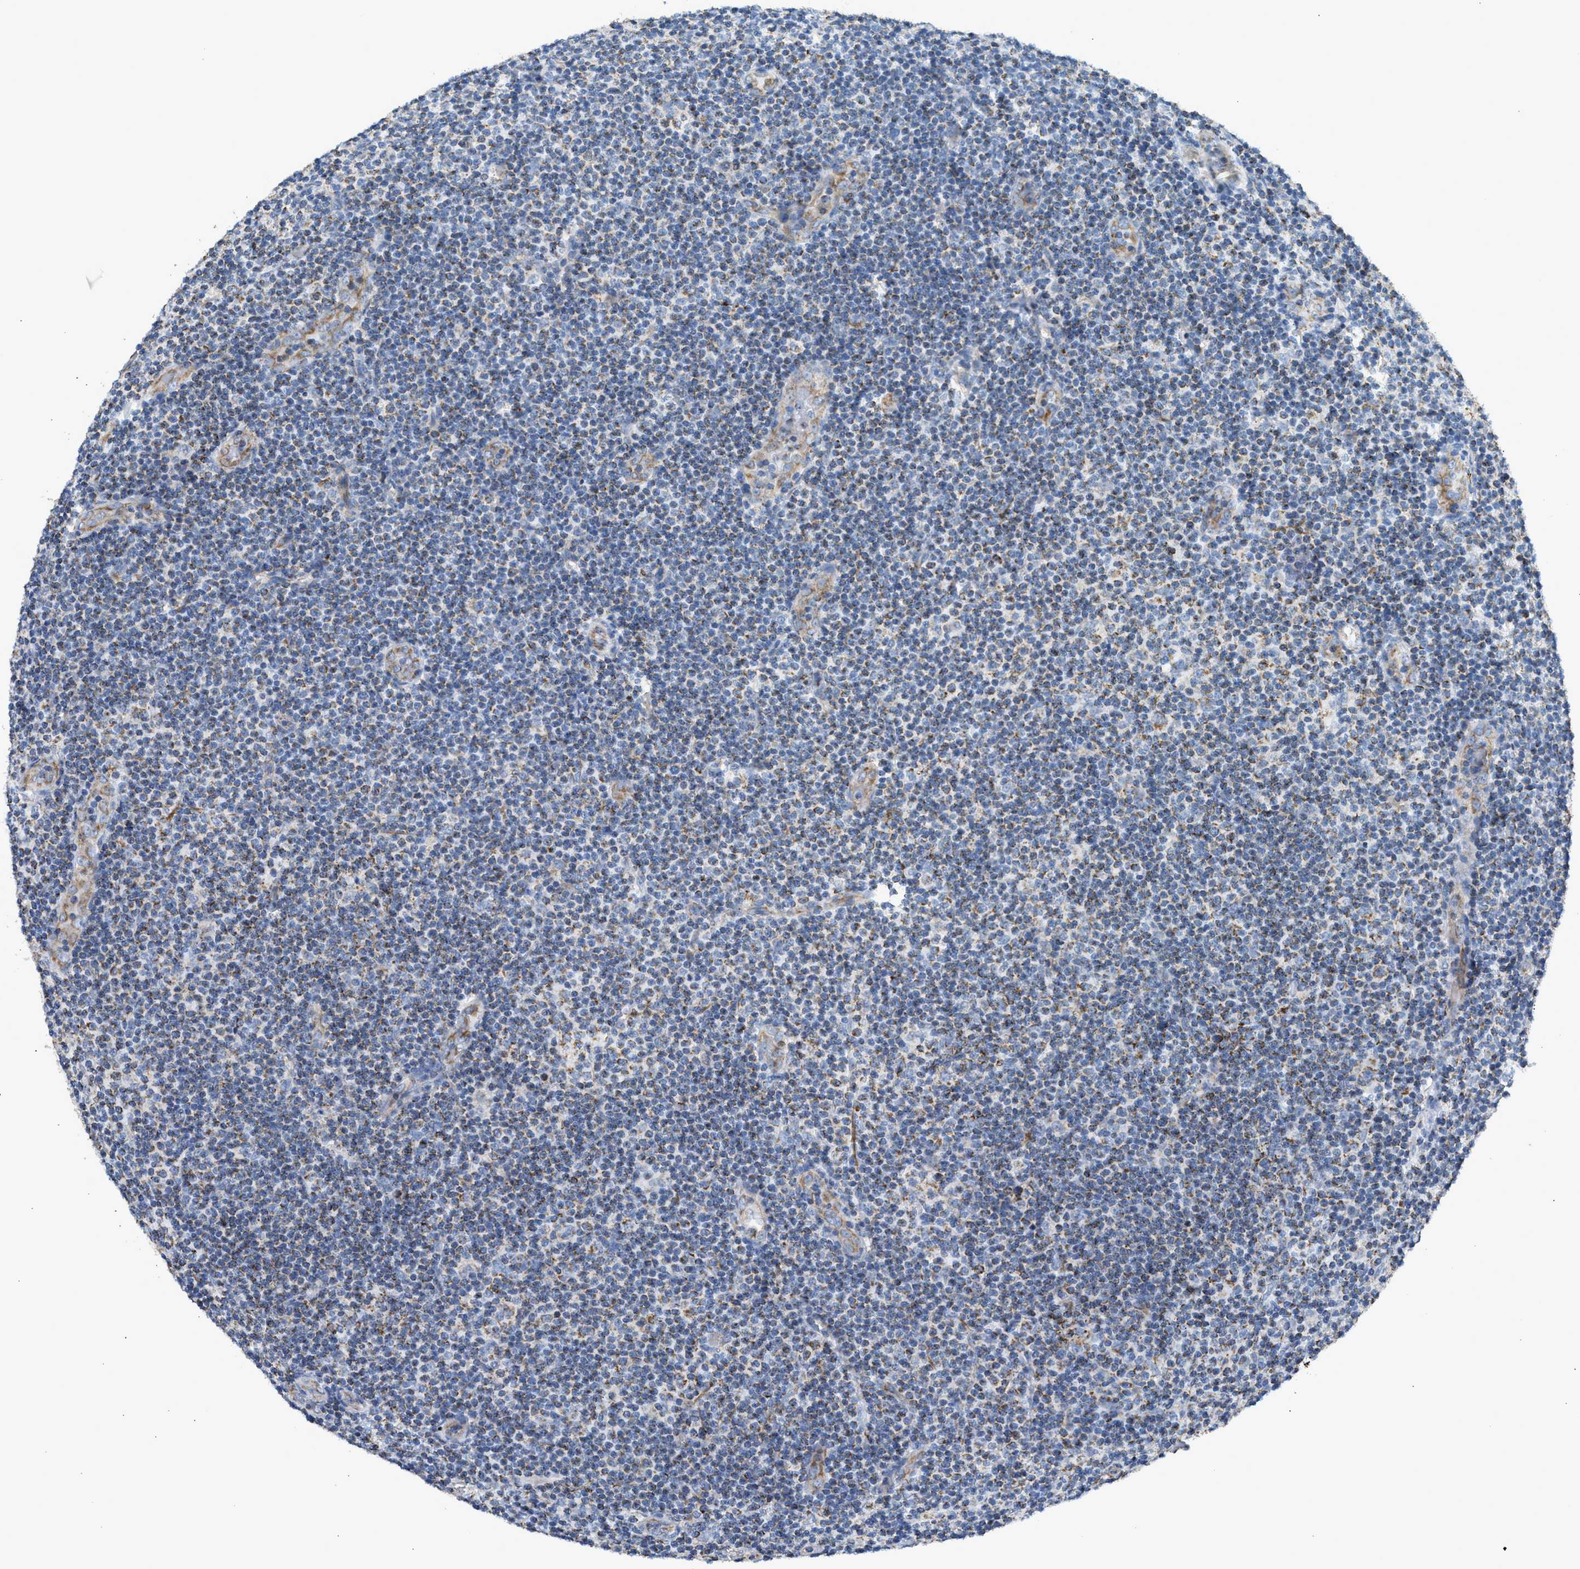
{"staining": {"intensity": "weak", "quantity": ">75%", "location": "cytoplasmic/membranous"}, "tissue": "lymphoma", "cell_type": "Tumor cells", "image_type": "cancer", "snomed": [{"axis": "morphology", "description": "Malignant lymphoma, non-Hodgkin's type, Low grade"}, {"axis": "topography", "description": "Lymph node"}], "caption": "Immunohistochemical staining of low-grade malignant lymphoma, non-Hodgkin's type demonstrates weak cytoplasmic/membranous protein staining in about >75% of tumor cells.", "gene": "GOT2", "patient": {"sex": "male", "age": 83}}